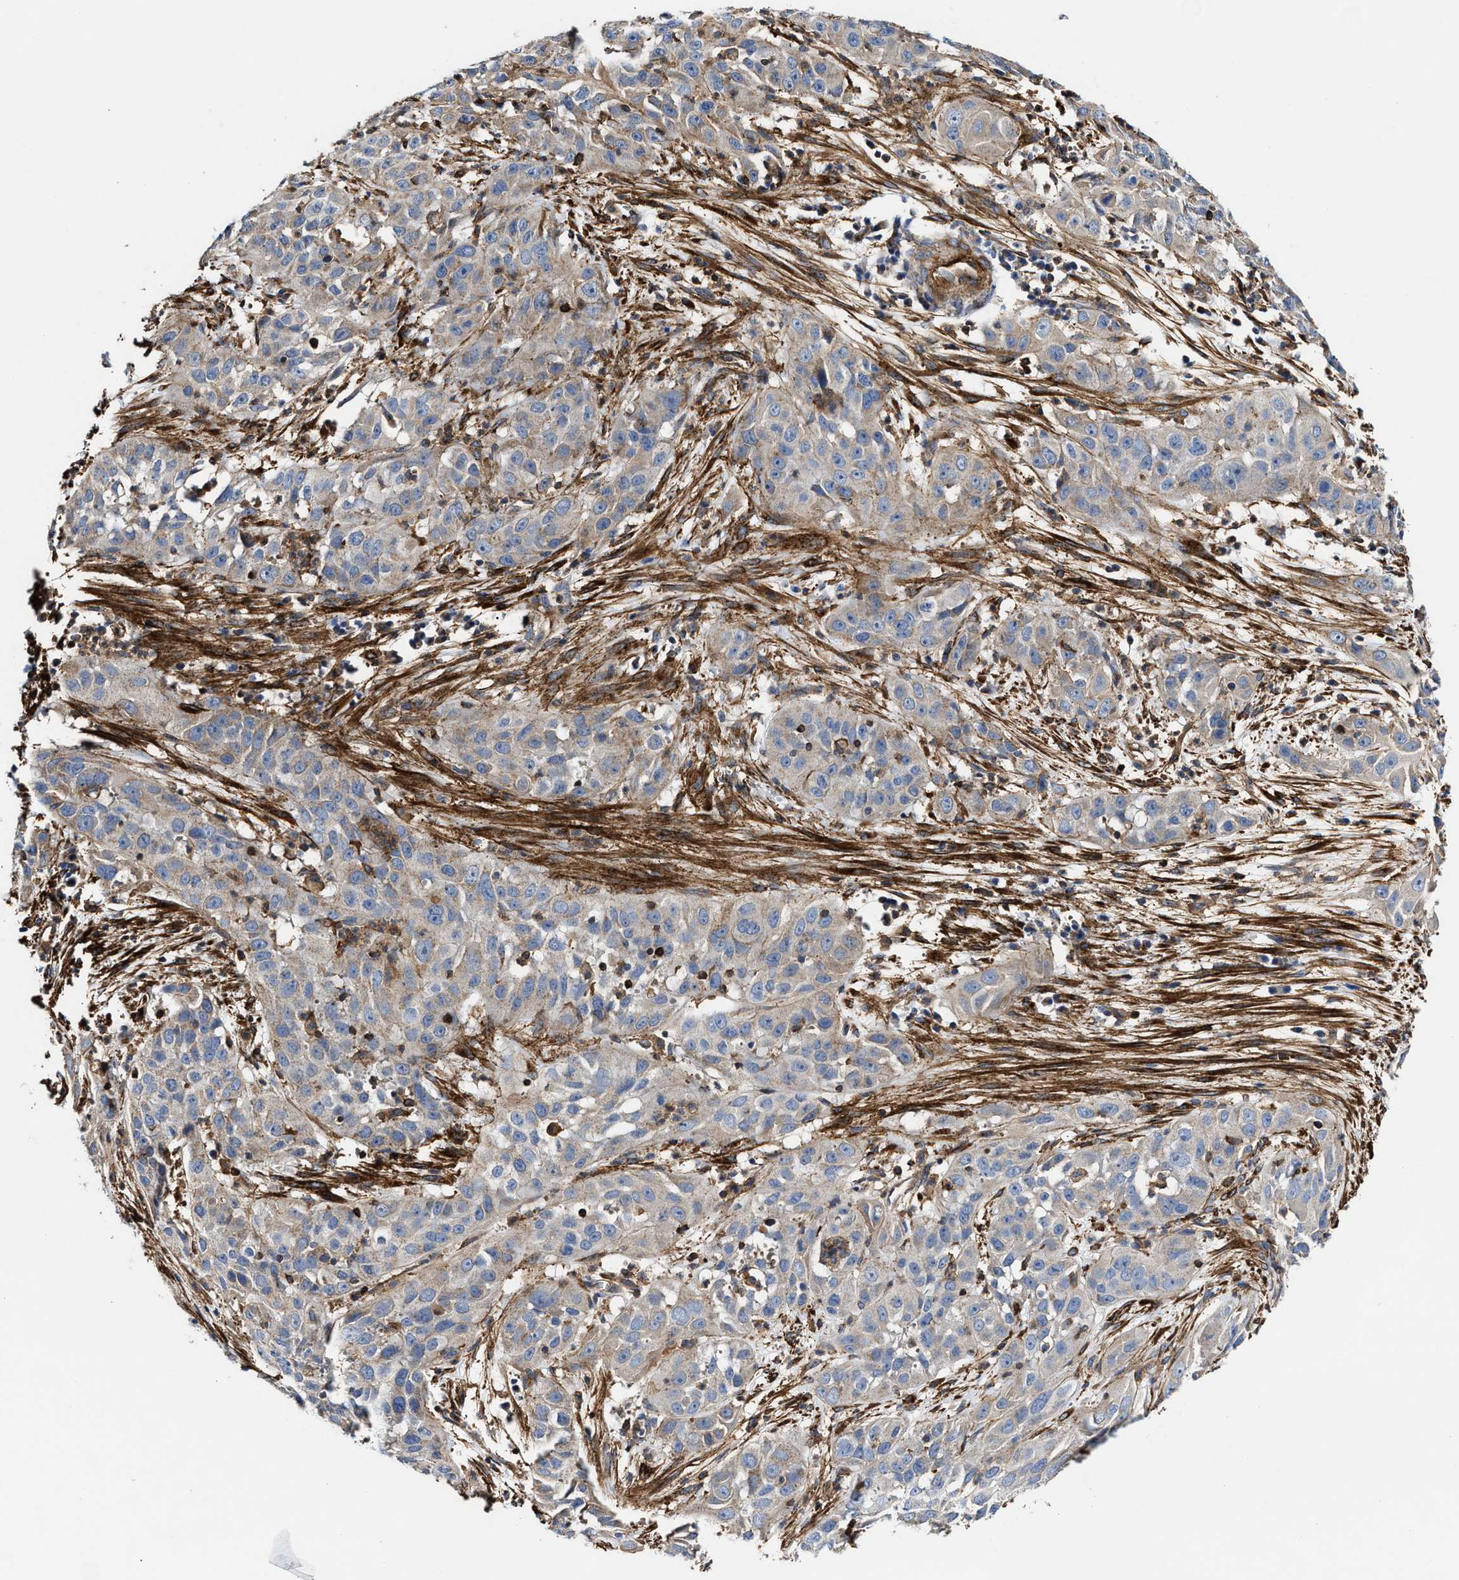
{"staining": {"intensity": "weak", "quantity": "<25%", "location": "cytoplasmic/membranous"}, "tissue": "cervical cancer", "cell_type": "Tumor cells", "image_type": "cancer", "snomed": [{"axis": "morphology", "description": "Squamous cell carcinoma, NOS"}, {"axis": "topography", "description": "Cervix"}], "caption": "DAB immunohistochemical staining of human cervical cancer reveals no significant expression in tumor cells. Nuclei are stained in blue.", "gene": "HS3ST5", "patient": {"sex": "female", "age": 32}}